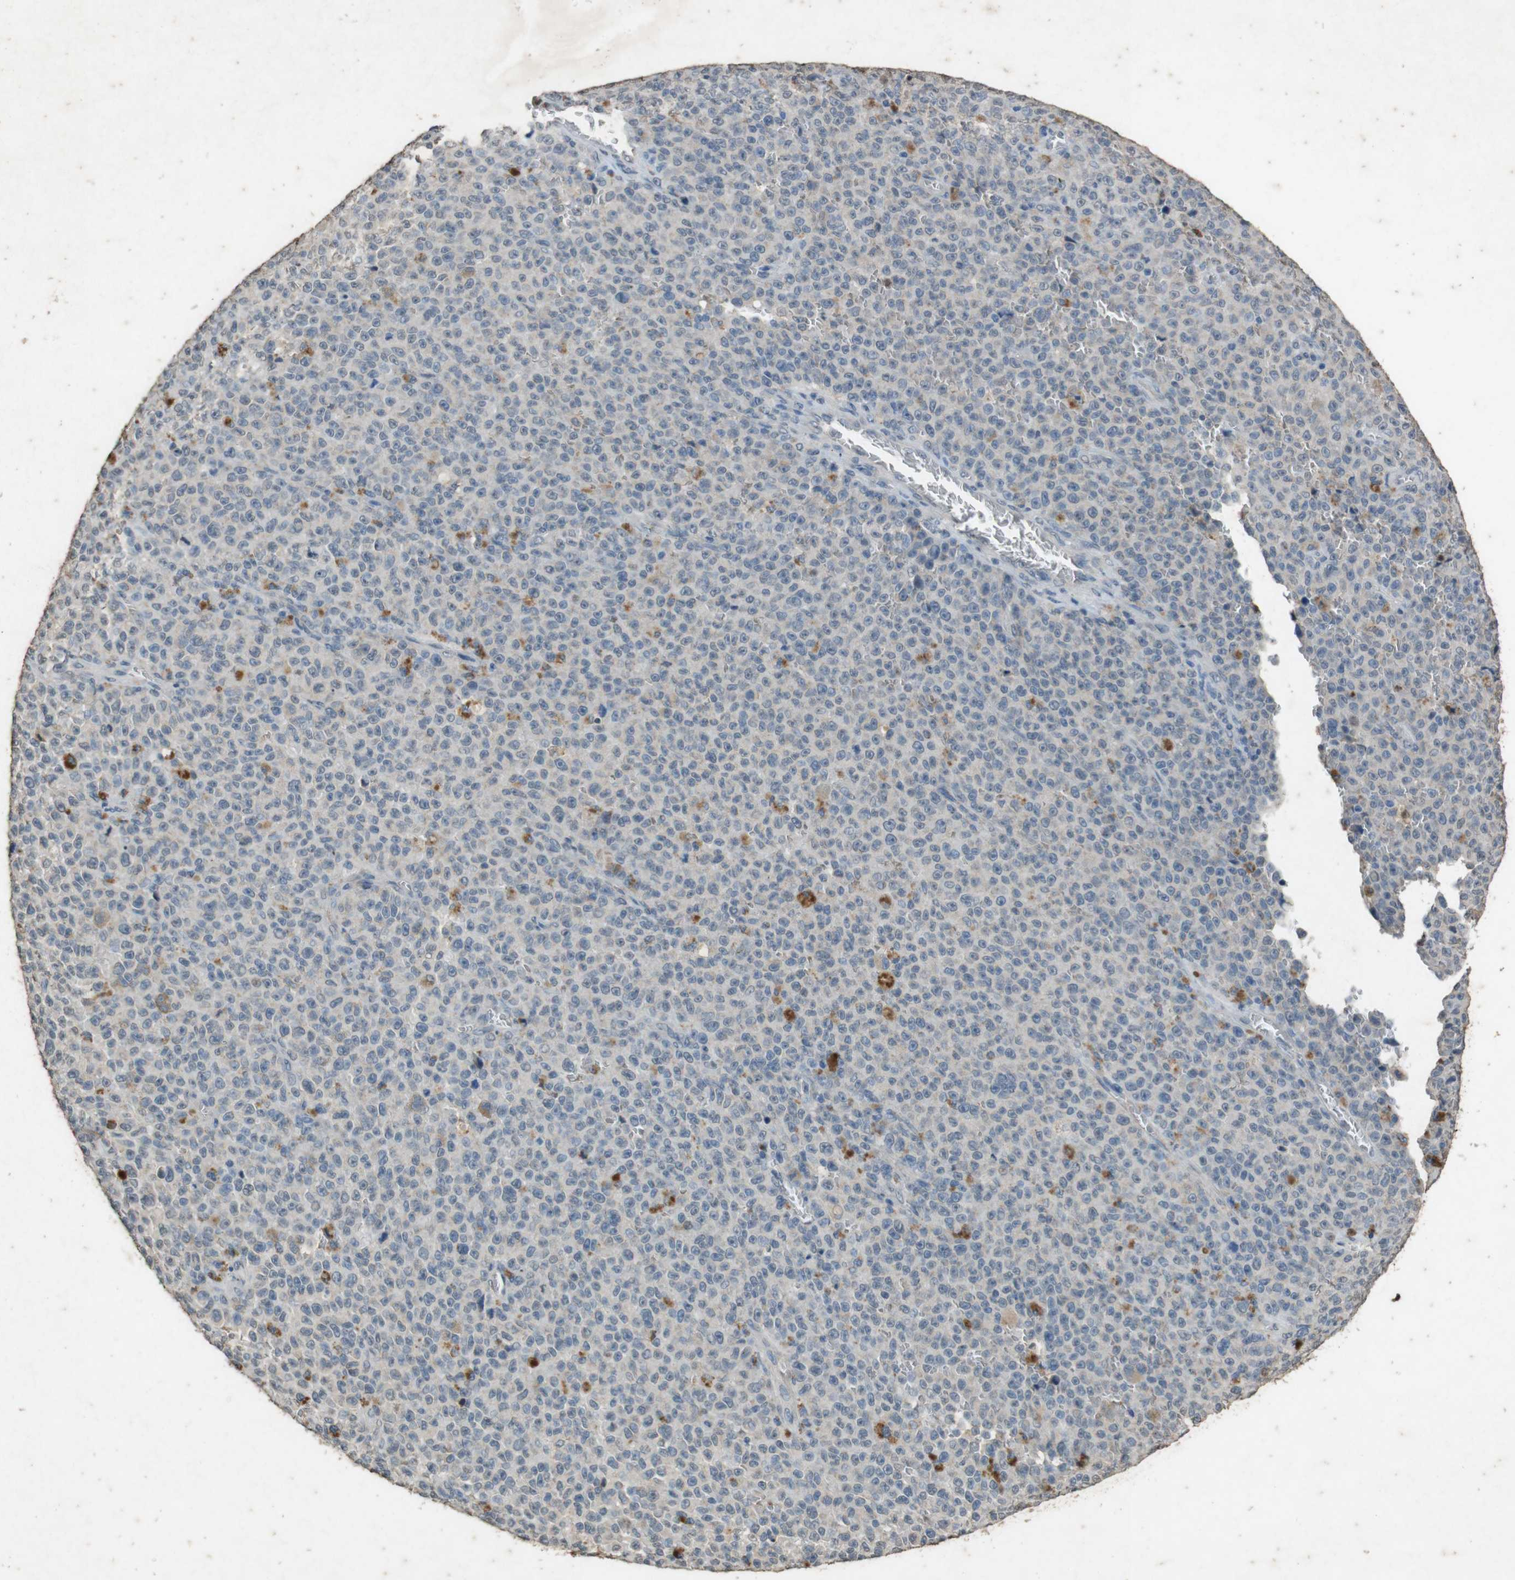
{"staining": {"intensity": "negative", "quantity": "none", "location": "none"}, "tissue": "melanoma", "cell_type": "Tumor cells", "image_type": "cancer", "snomed": [{"axis": "morphology", "description": "Malignant melanoma, NOS"}, {"axis": "topography", "description": "Skin"}], "caption": "Immunohistochemistry micrograph of neoplastic tissue: melanoma stained with DAB displays no significant protein staining in tumor cells.", "gene": "STBD1", "patient": {"sex": "female", "age": 82}}